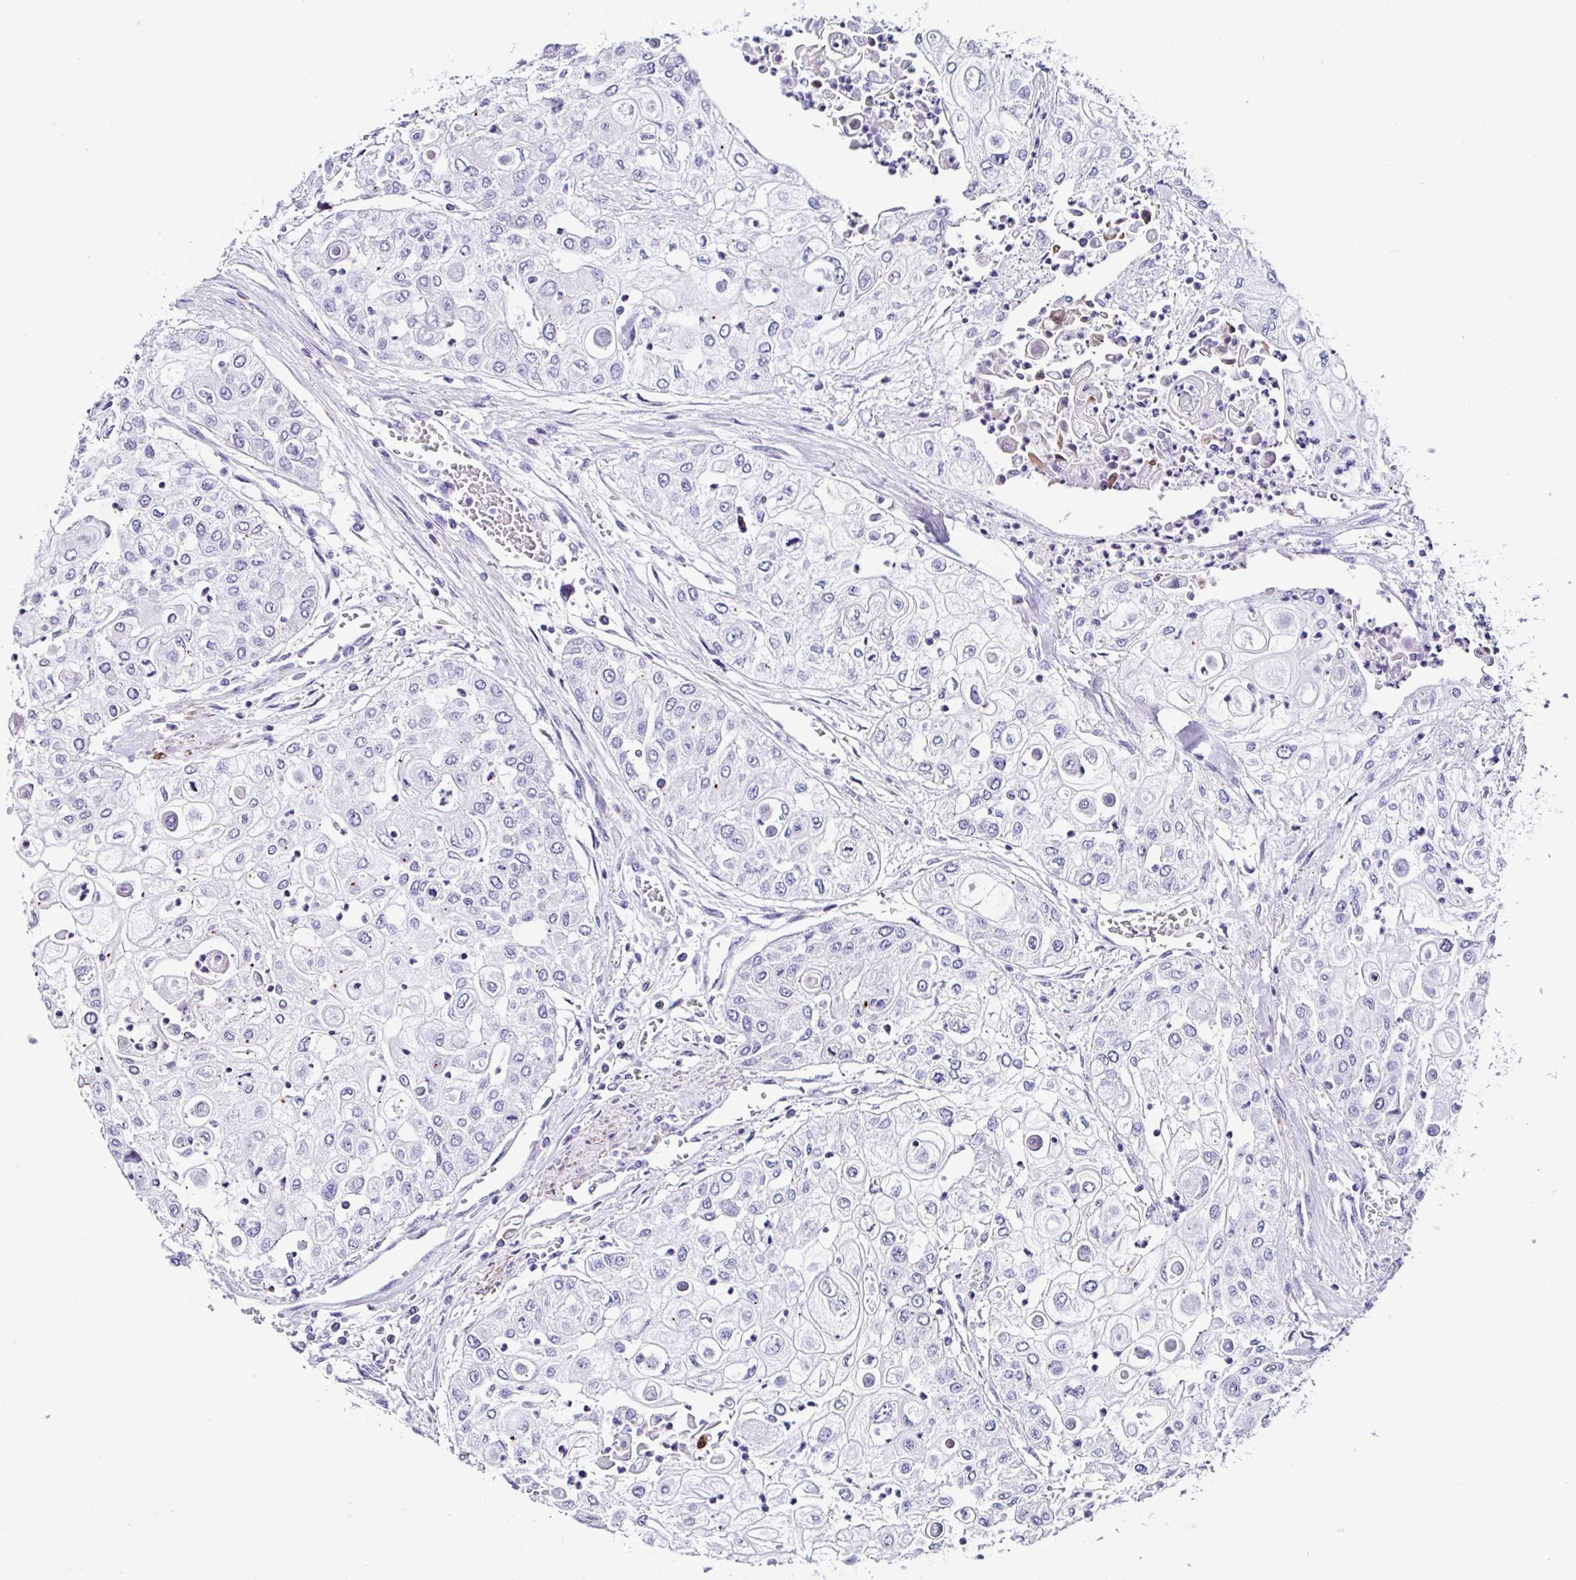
{"staining": {"intensity": "negative", "quantity": "none", "location": "none"}, "tissue": "urothelial cancer", "cell_type": "Tumor cells", "image_type": "cancer", "snomed": [{"axis": "morphology", "description": "Urothelial carcinoma, High grade"}, {"axis": "topography", "description": "Urinary bladder"}], "caption": "Tumor cells are negative for brown protein staining in high-grade urothelial carcinoma.", "gene": "PPFIA4", "patient": {"sex": "female", "age": 79}}